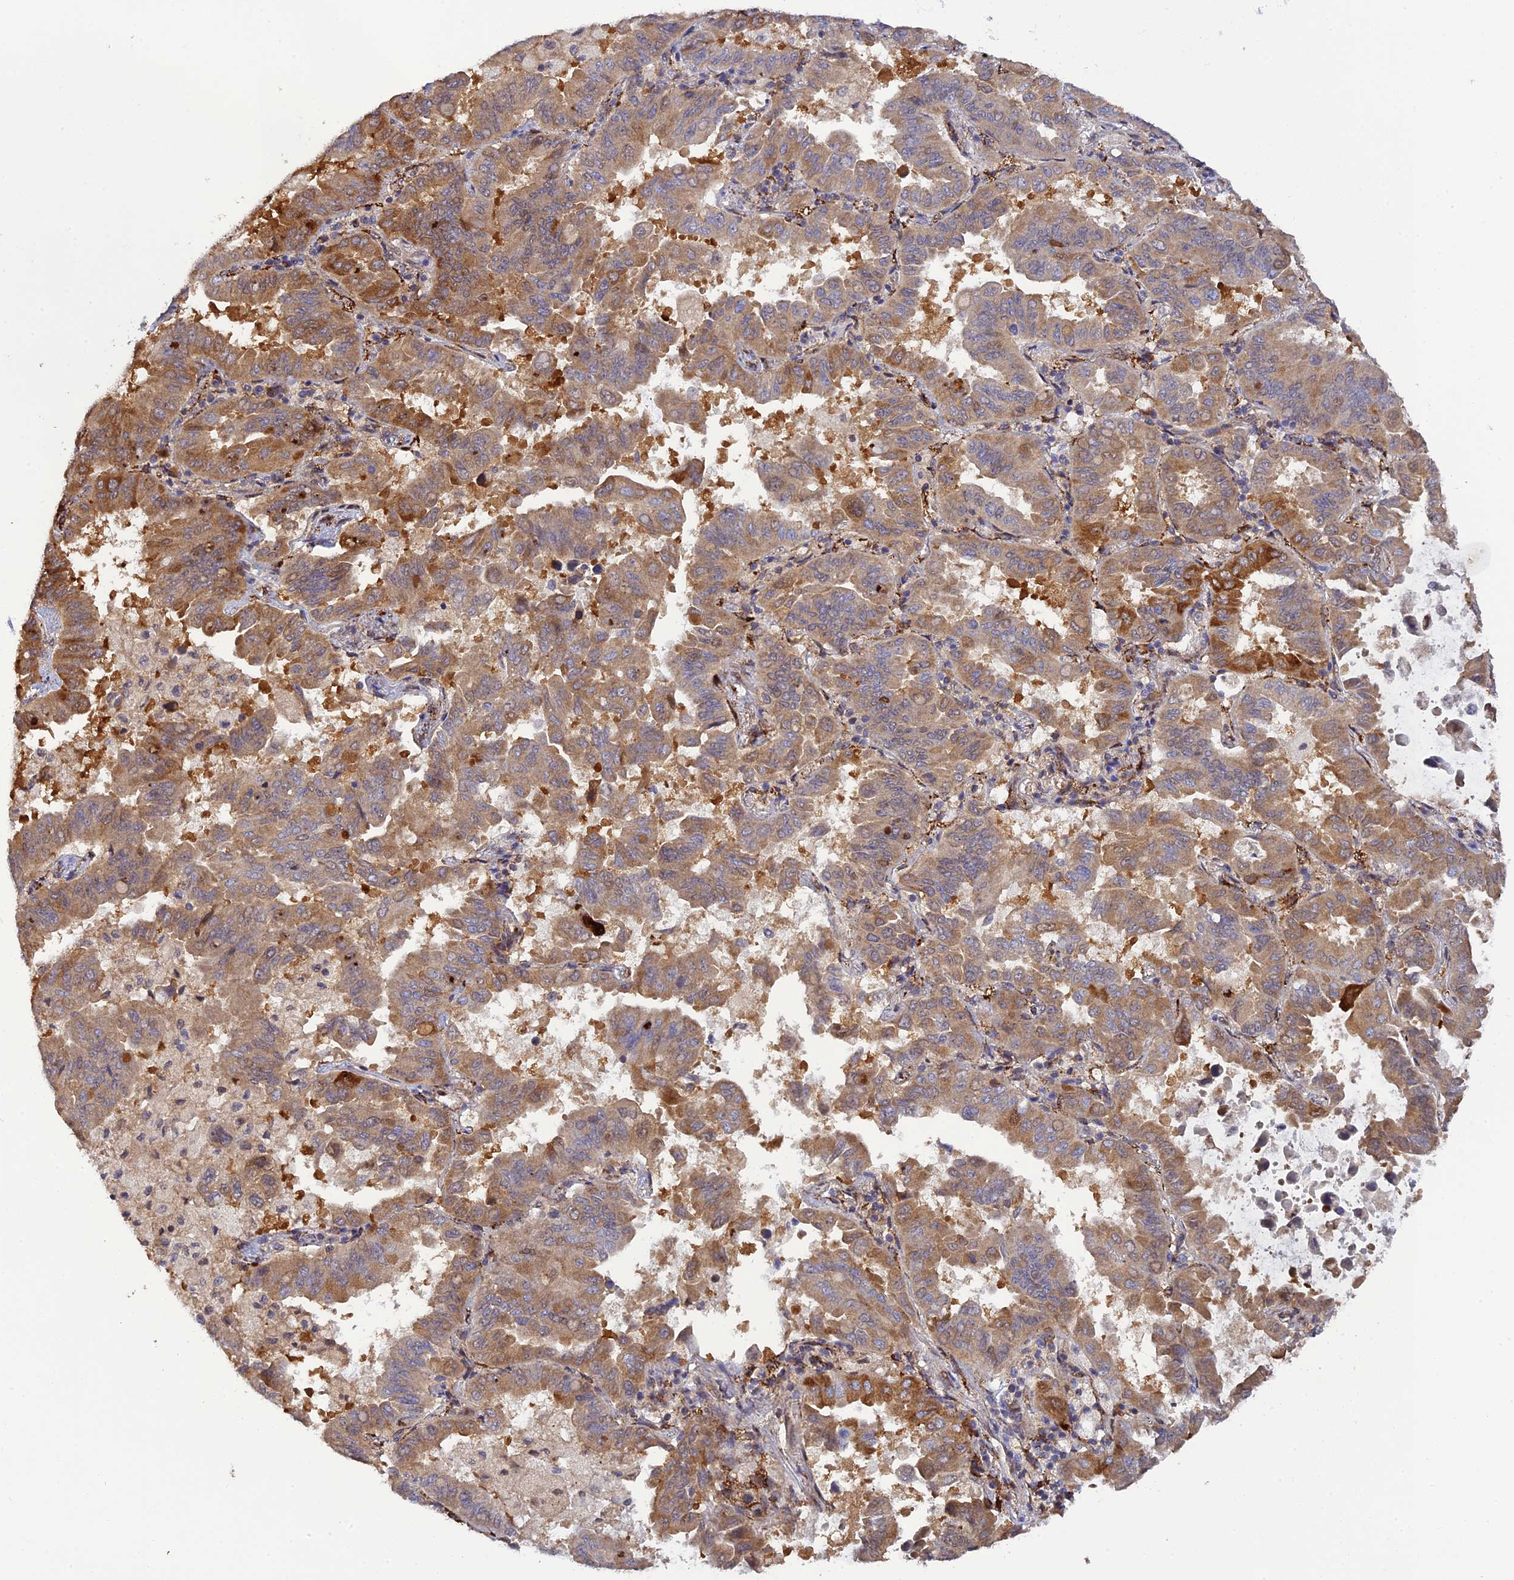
{"staining": {"intensity": "moderate", "quantity": ">75%", "location": "cytoplasmic/membranous"}, "tissue": "lung cancer", "cell_type": "Tumor cells", "image_type": "cancer", "snomed": [{"axis": "morphology", "description": "Adenocarcinoma, NOS"}, {"axis": "topography", "description": "Lung"}], "caption": "Protein staining of lung cancer (adenocarcinoma) tissue exhibits moderate cytoplasmic/membranous positivity in about >75% of tumor cells.", "gene": "P3H3", "patient": {"sex": "male", "age": 64}}